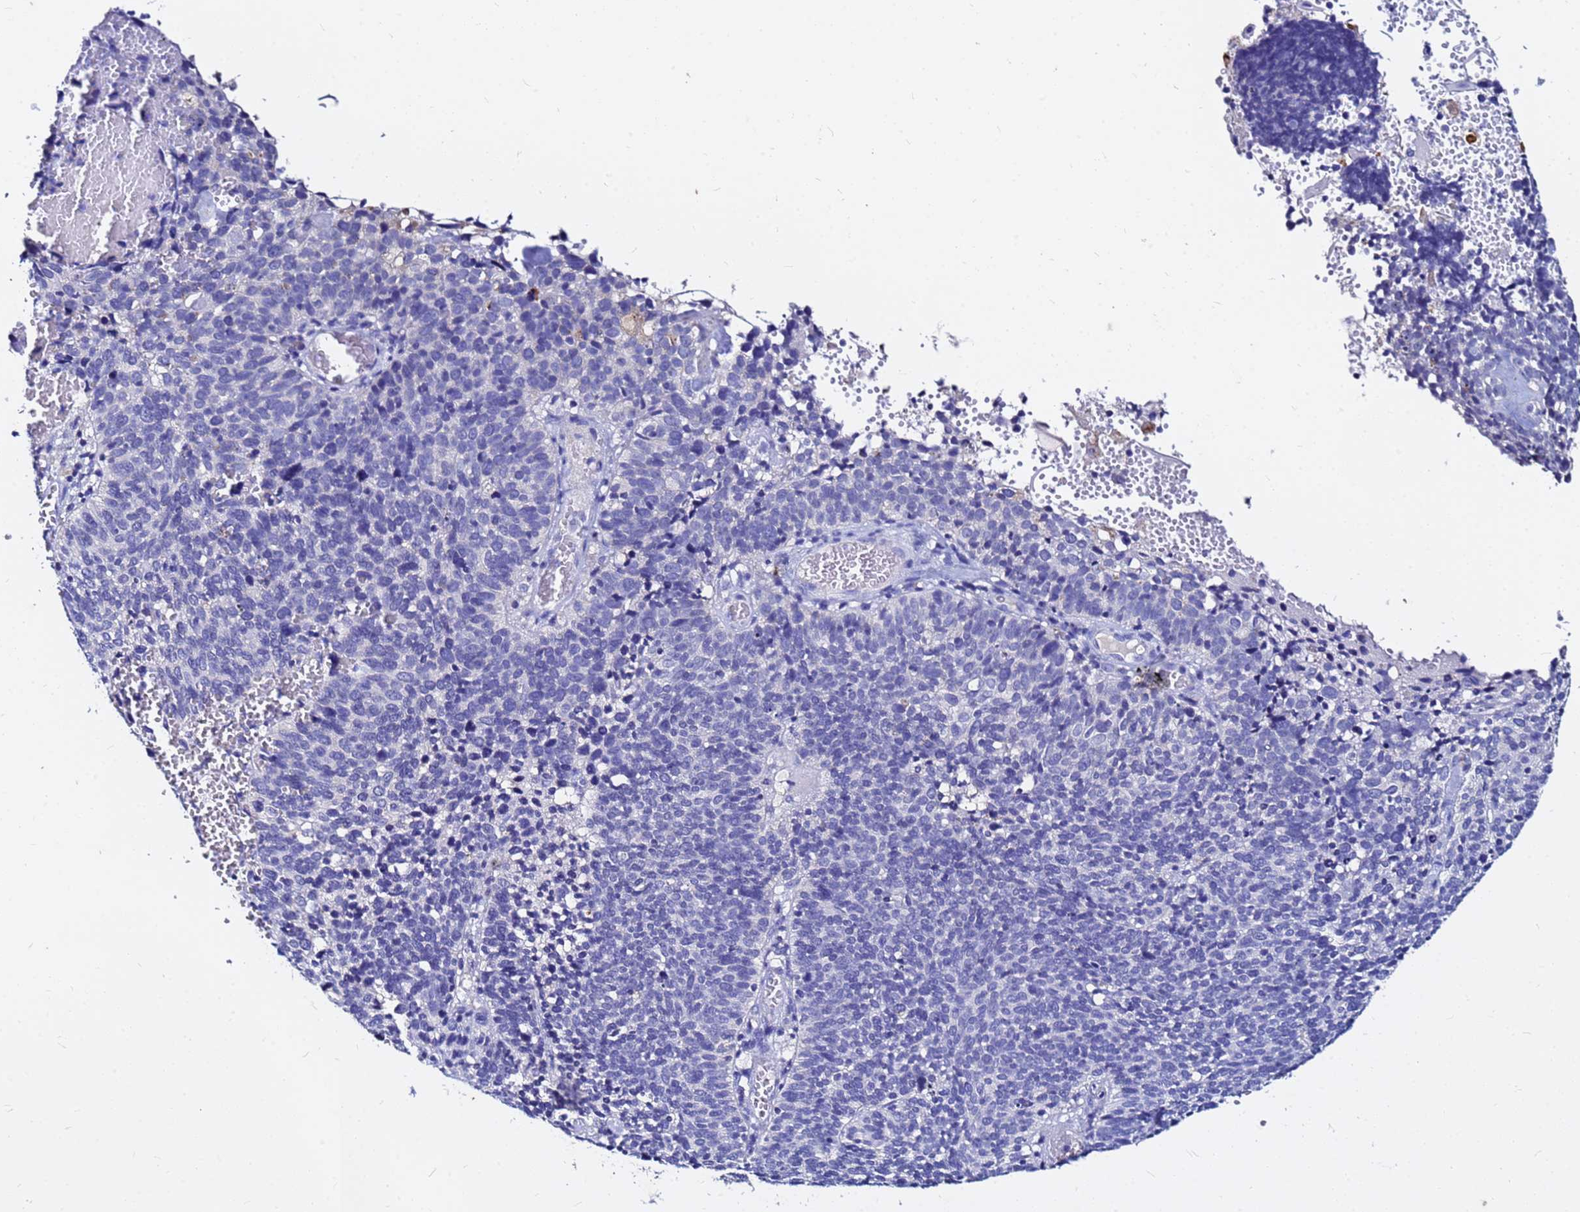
{"staining": {"intensity": "negative", "quantity": "none", "location": "none"}, "tissue": "cervical cancer", "cell_type": "Tumor cells", "image_type": "cancer", "snomed": [{"axis": "morphology", "description": "Squamous cell carcinoma, NOS"}, {"axis": "topography", "description": "Cervix"}], "caption": "Immunohistochemistry photomicrograph of human cervical cancer stained for a protein (brown), which exhibits no positivity in tumor cells.", "gene": "FAM183A", "patient": {"sex": "female", "age": 39}}